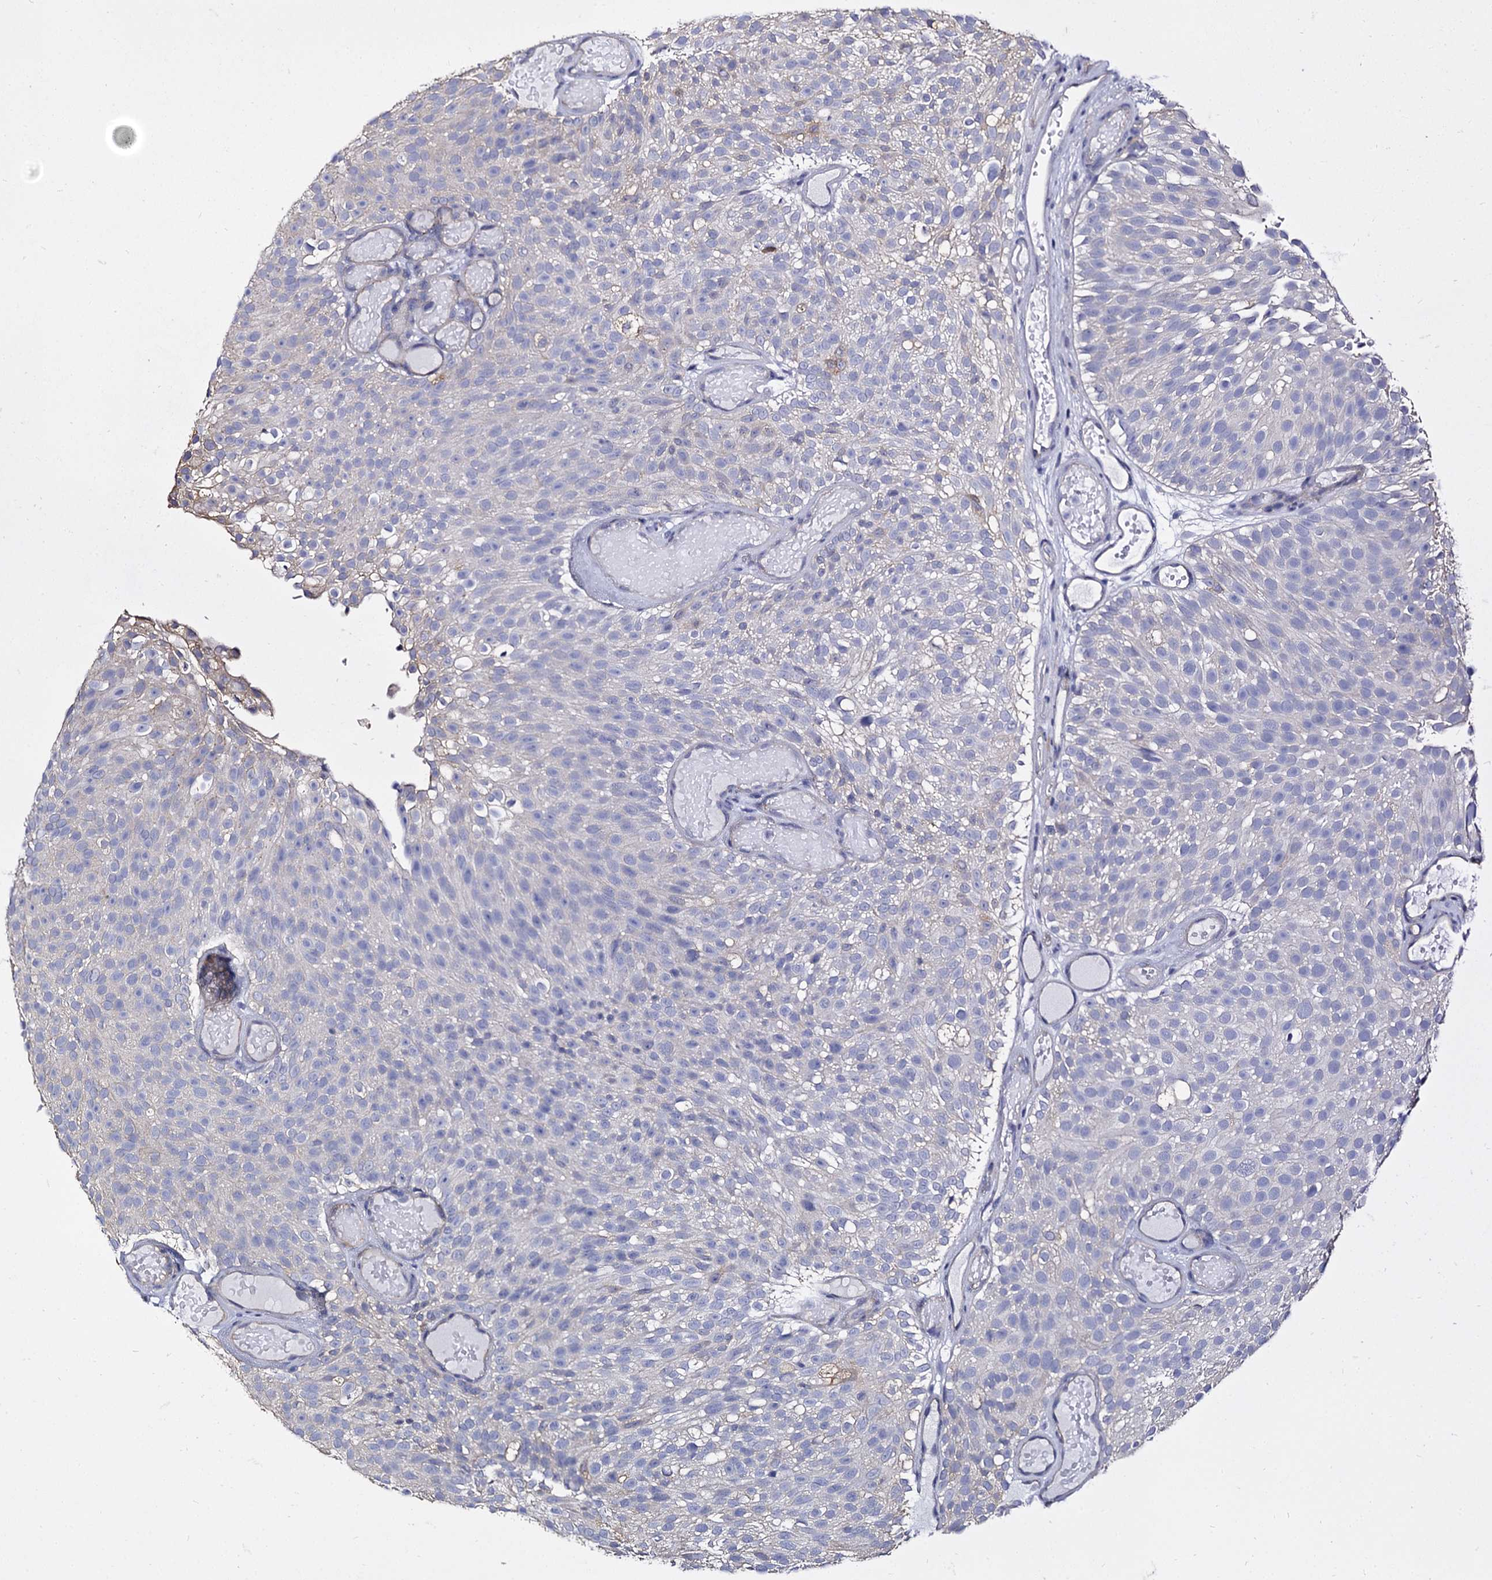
{"staining": {"intensity": "negative", "quantity": "none", "location": "none"}, "tissue": "urothelial cancer", "cell_type": "Tumor cells", "image_type": "cancer", "snomed": [{"axis": "morphology", "description": "Urothelial carcinoma, Low grade"}, {"axis": "topography", "description": "Urinary bladder"}], "caption": "The histopathology image shows no staining of tumor cells in urothelial cancer. (Brightfield microscopy of DAB immunohistochemistry (IHC) at high magnification).", "gene": "CBFB", "patient": {"sex": "male", "age": 78}}